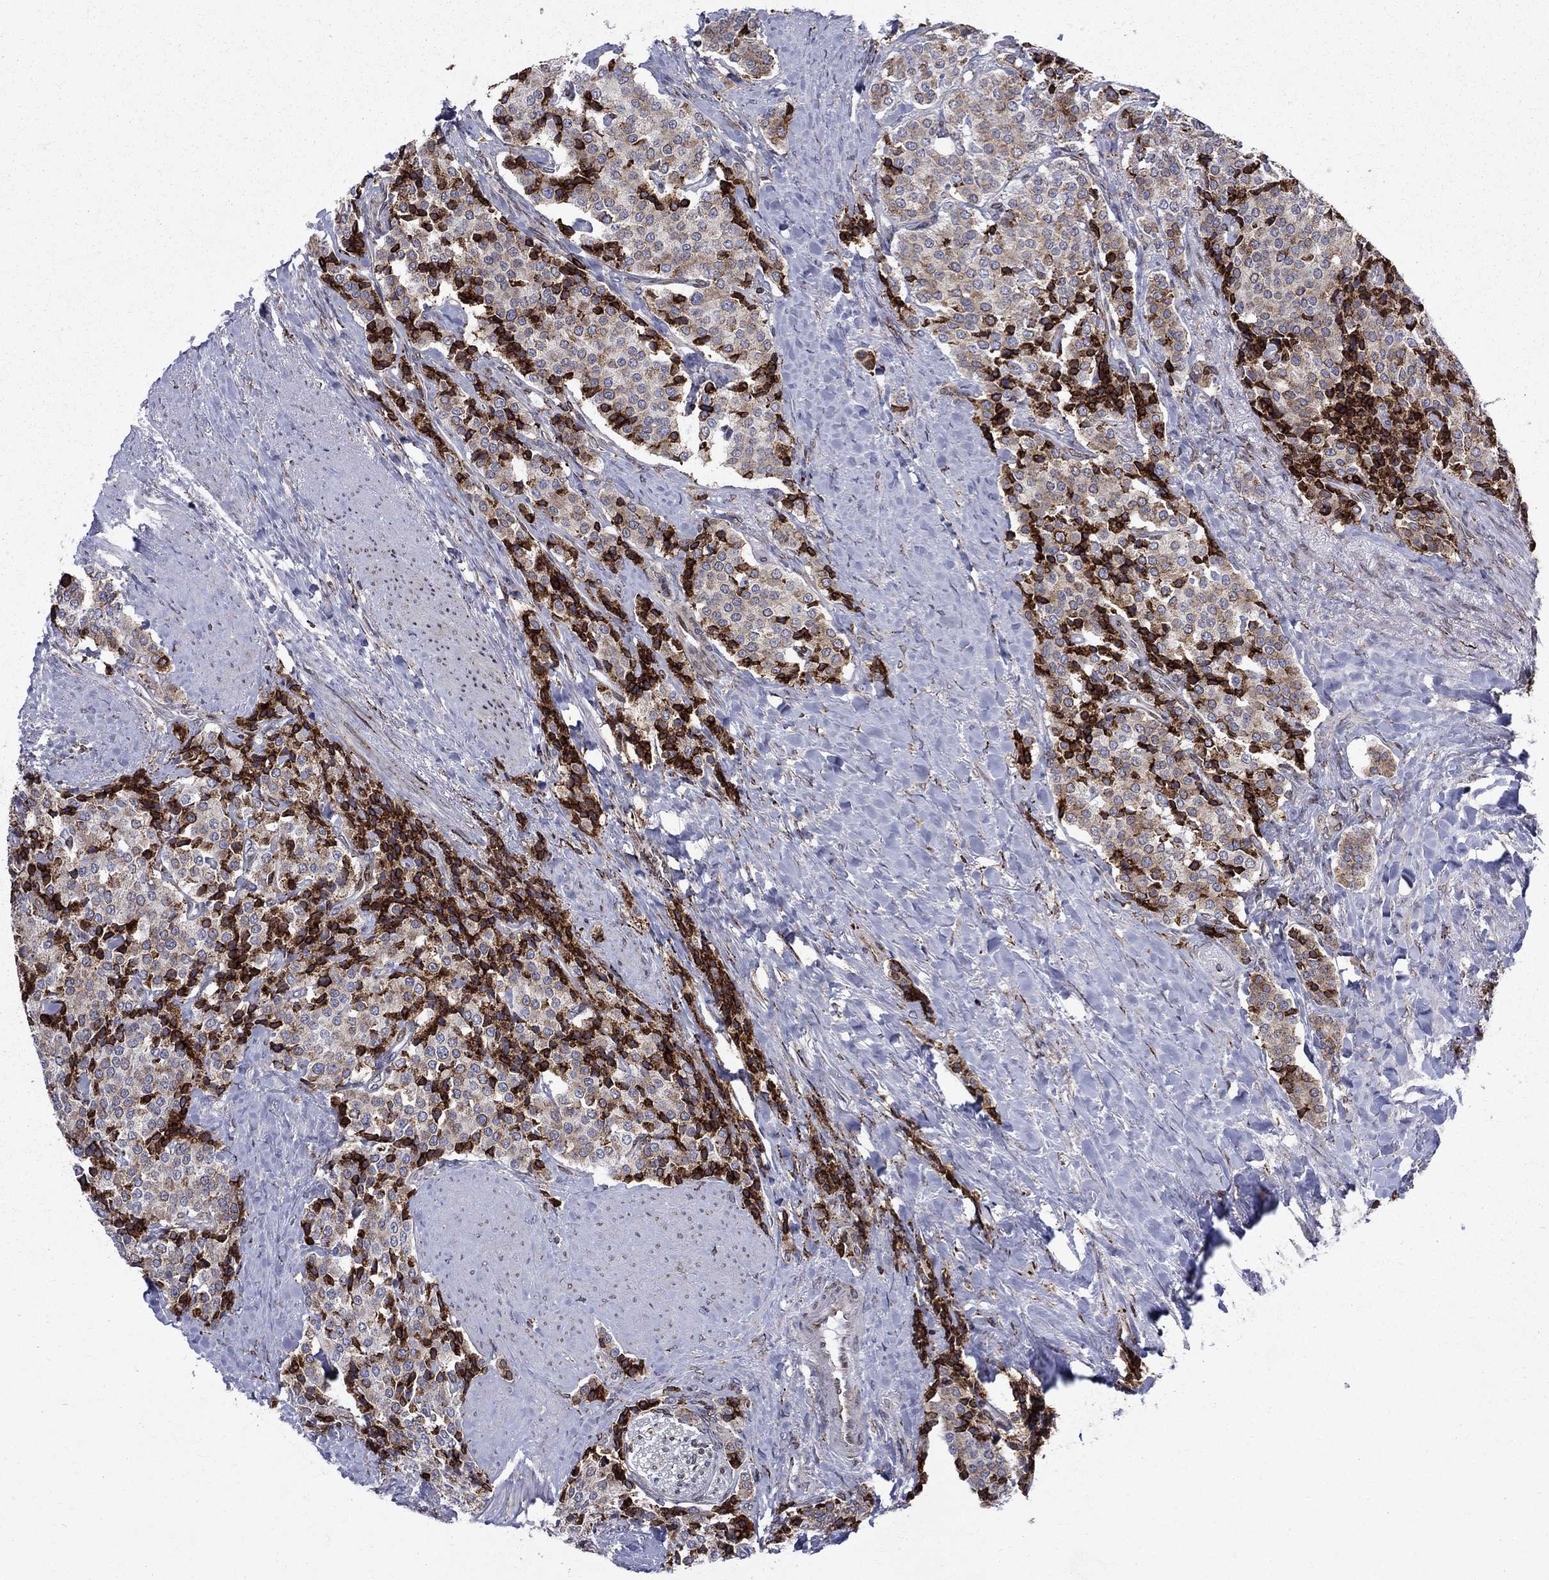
{"staining": {"intensity": "strong", "quantity": "<25%", "location": "cytoplasmic/membranous,nuclear"}, "tissue": "carcinoid", "cell_type": "Tumor cells", "image_type": "cancer", "snomed": [{"axis": "morphology", "description": "Carcinoid, malignant, NOS"}, {"axis": "topography", "description": "Small intestine"}], "caption": "Carcinoid (malignant) tissue reveals strong cytoplasmic/membranous and nuclear staining in approximately <25% of tumor cells, visualized by immunohistochemistry. The staining was performed using DAB (3,3'-diaminobenzidine) to visualize the protein expression in brown, while the nuclei were stained in blue with hematoxylin (Magnification: 20x).", "gene": "CAB39L", "patient": {"sex": "female", "age": 58}}